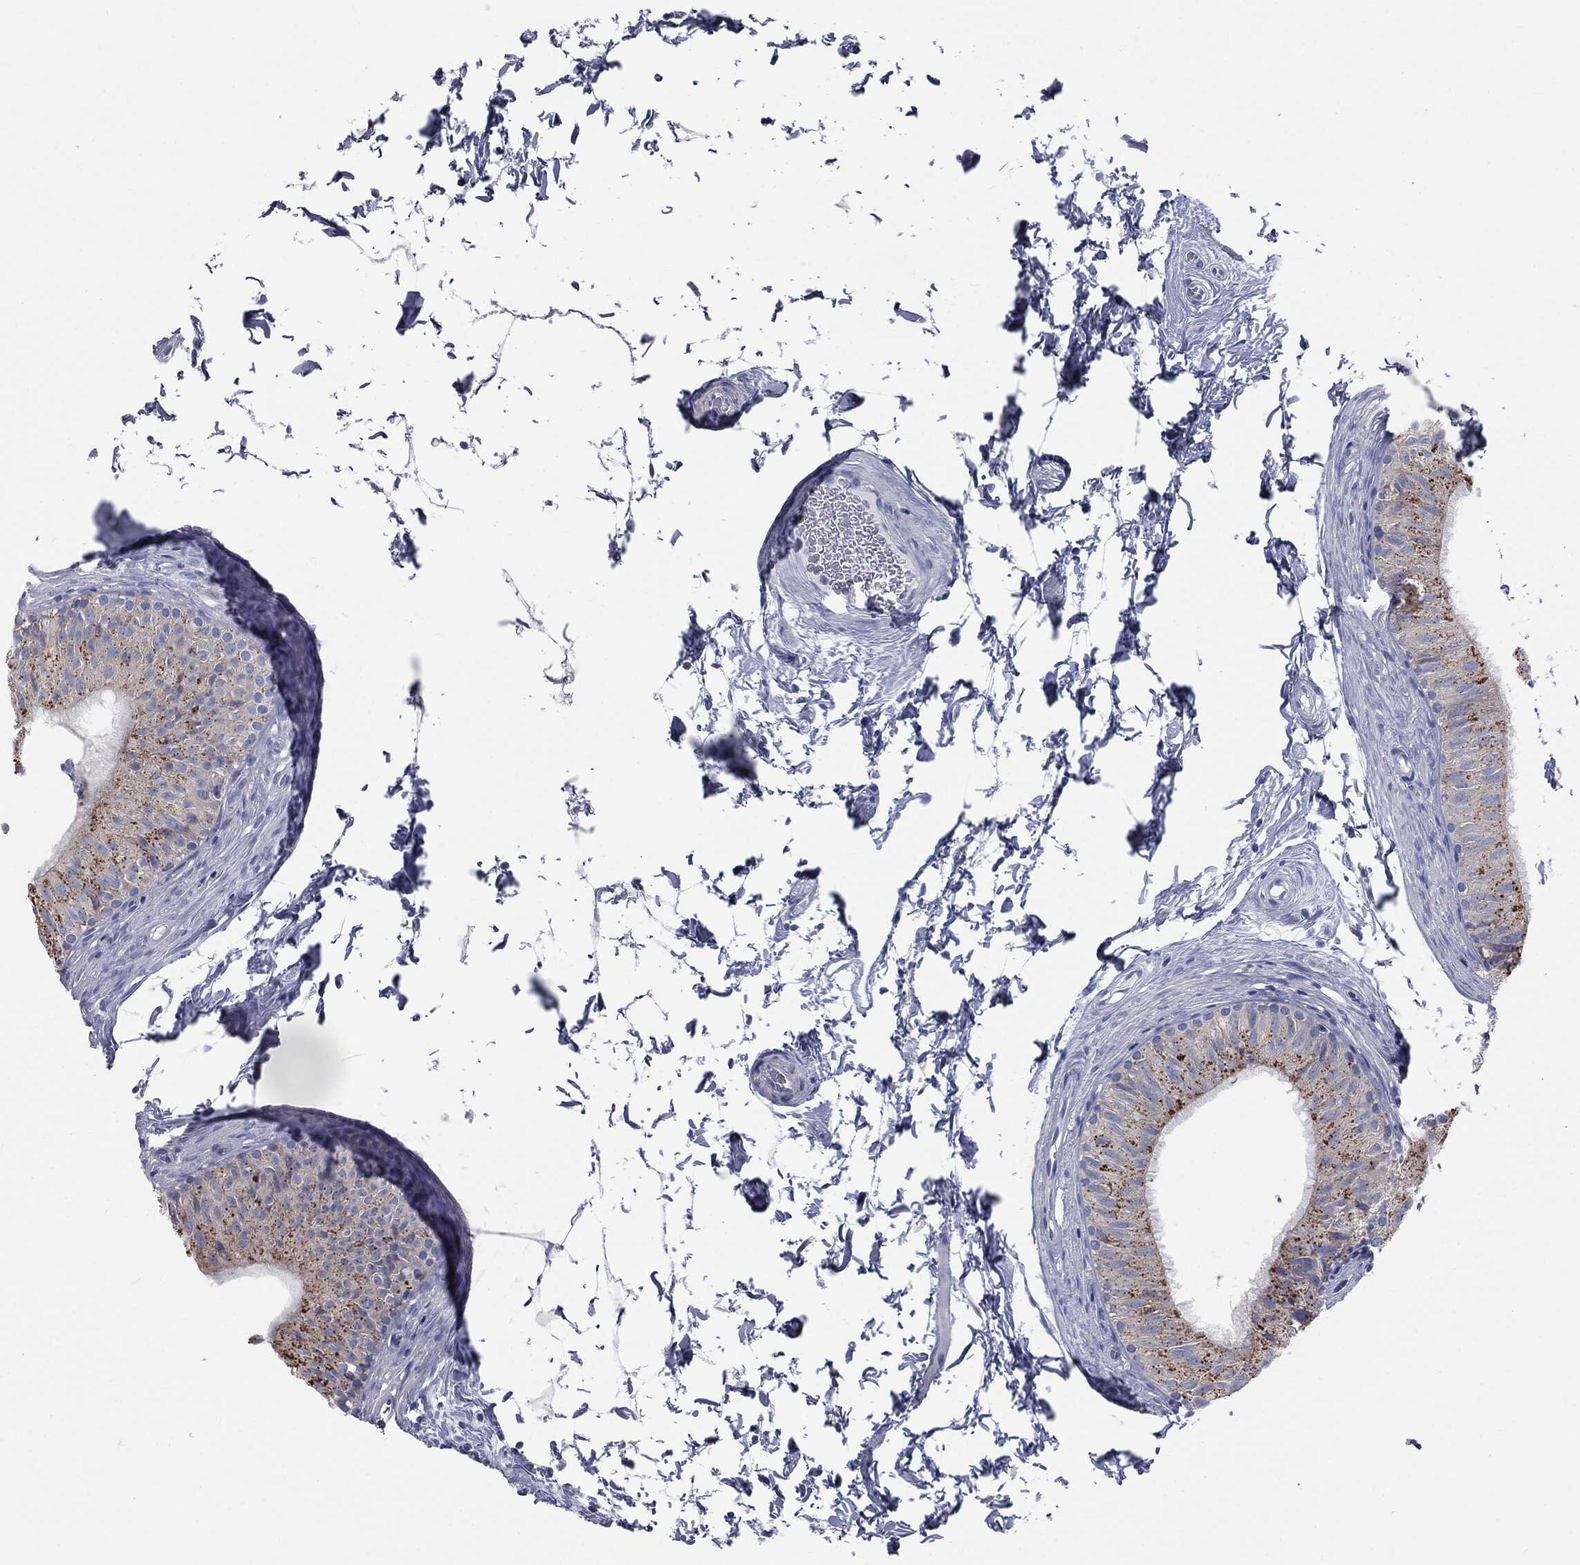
{"staining": {"intensity": "moderate", "quantity": "25%-75%", "location": "cytoplasmic/membranous"}, "tissue": "epididymis", "cell_type": "Glandular cells", "image_type": "normal", "snomed": [{"axis": "morphology", "description": "Normal tissue, NOS"}, {"axis": "topography", "description": "Epididymis"}], "caption": "The immunohistochemical stain labels moderate cytoplasmic/membranous expression in glandular cells of normal epididymis. (brown staining indicates protein expression, while blue staining denotes nuclei).", "gene": "CAV3", "patient": {"sex": "male", "age": 34}}